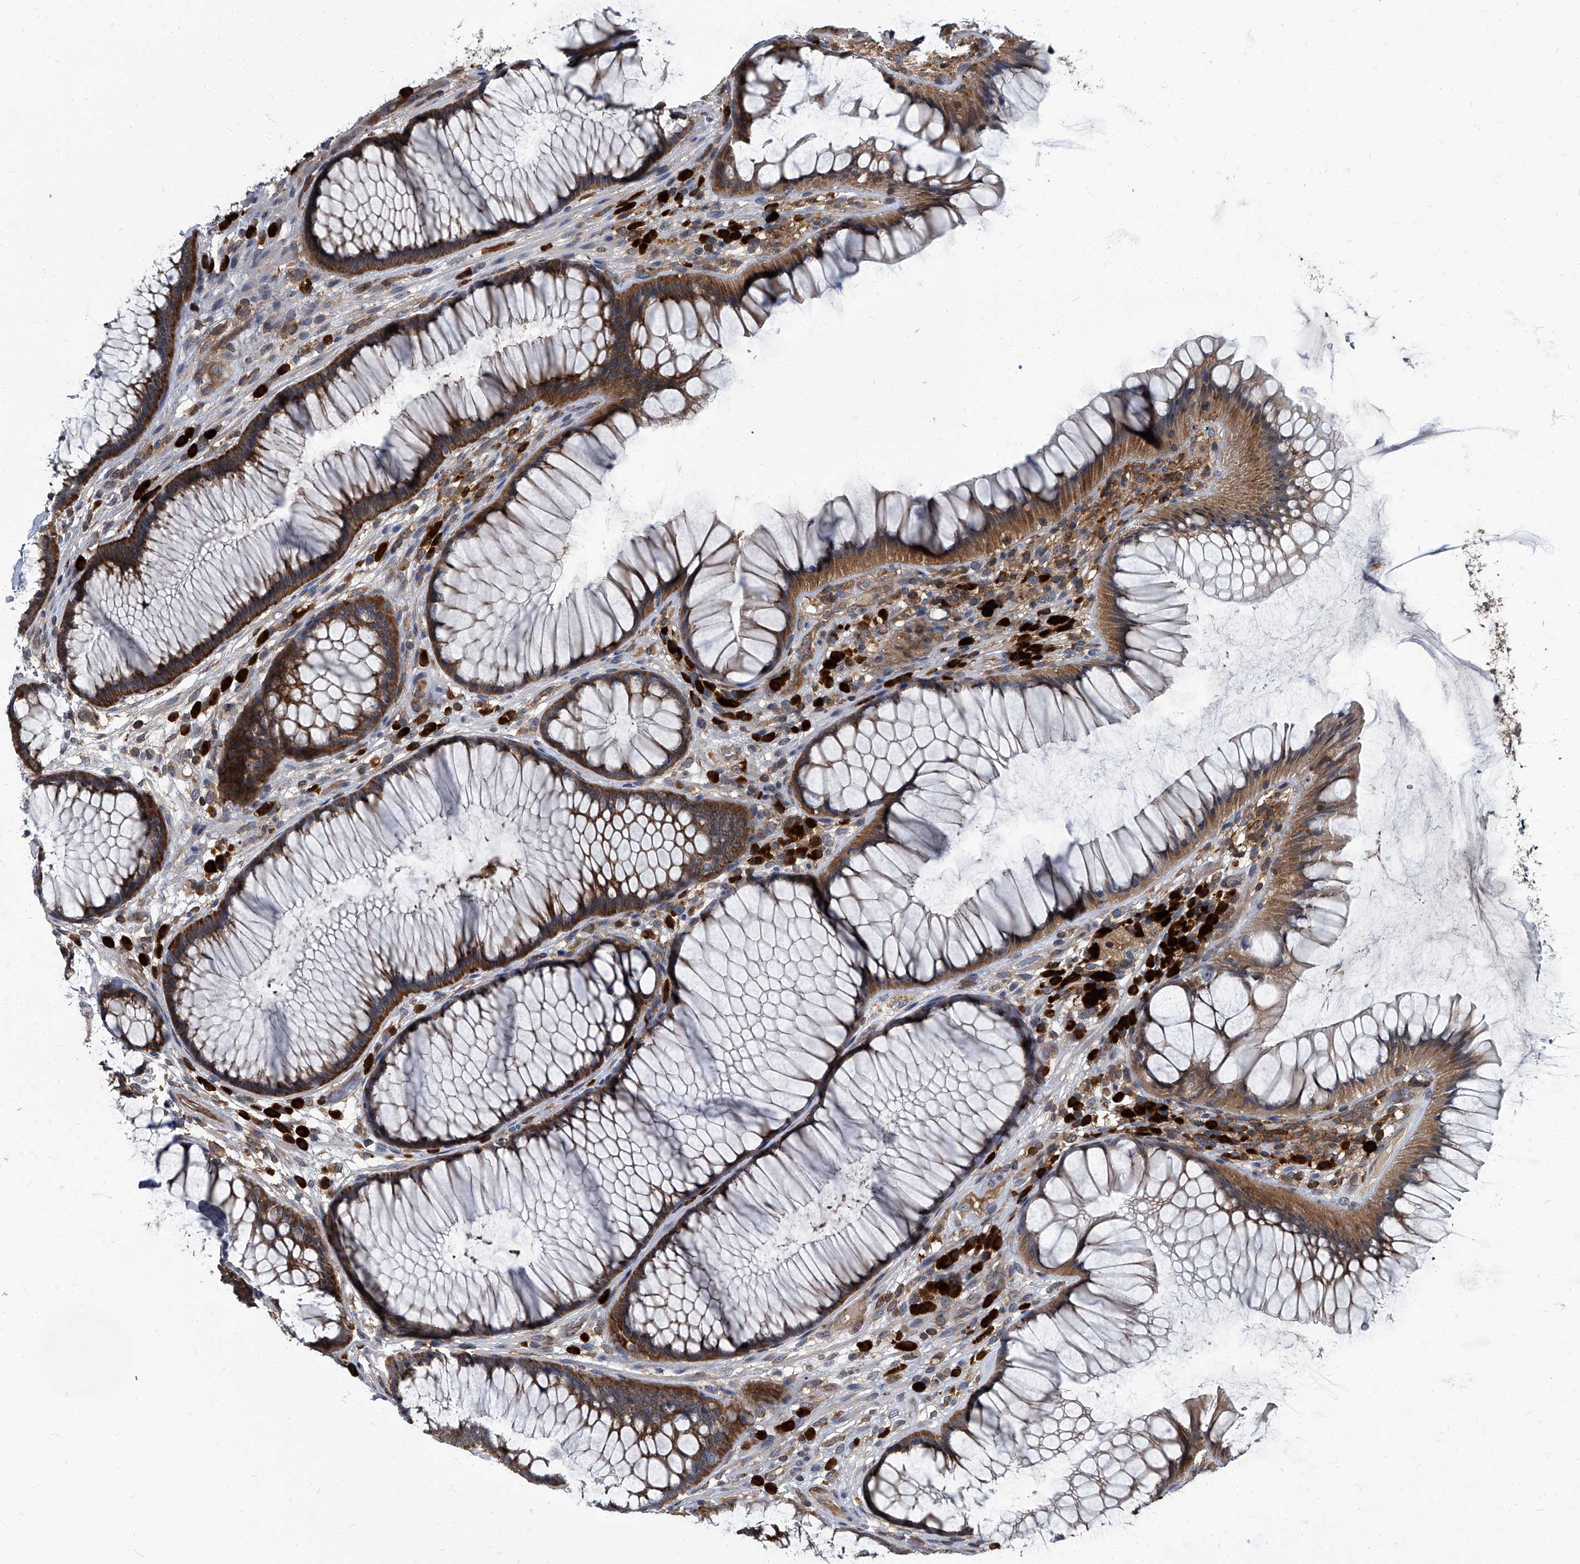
{"staining": {"intensity": "moderate", "quantity": ">75%", "location": "cytoplasmic/membranous"}, "tissue": "rectum", "cell_type": "Glandular cells", "image_type": "normal", "snomed": [{"axis": "morphology", "description": "Normal tissue, NOS"}, {"axis": "topography", "description": "Rectum"}], "caption": "The micrograph shows immunohistochemical staining of normal rectum. There is moderate cytoplasmic/membranous expression is identified in approximately >75% of glandular cells. (Brightfield microscopy of DAB IHC at high magnification).", "gene": "CDV3", "patient": {"sex": "male", "age": 51}}